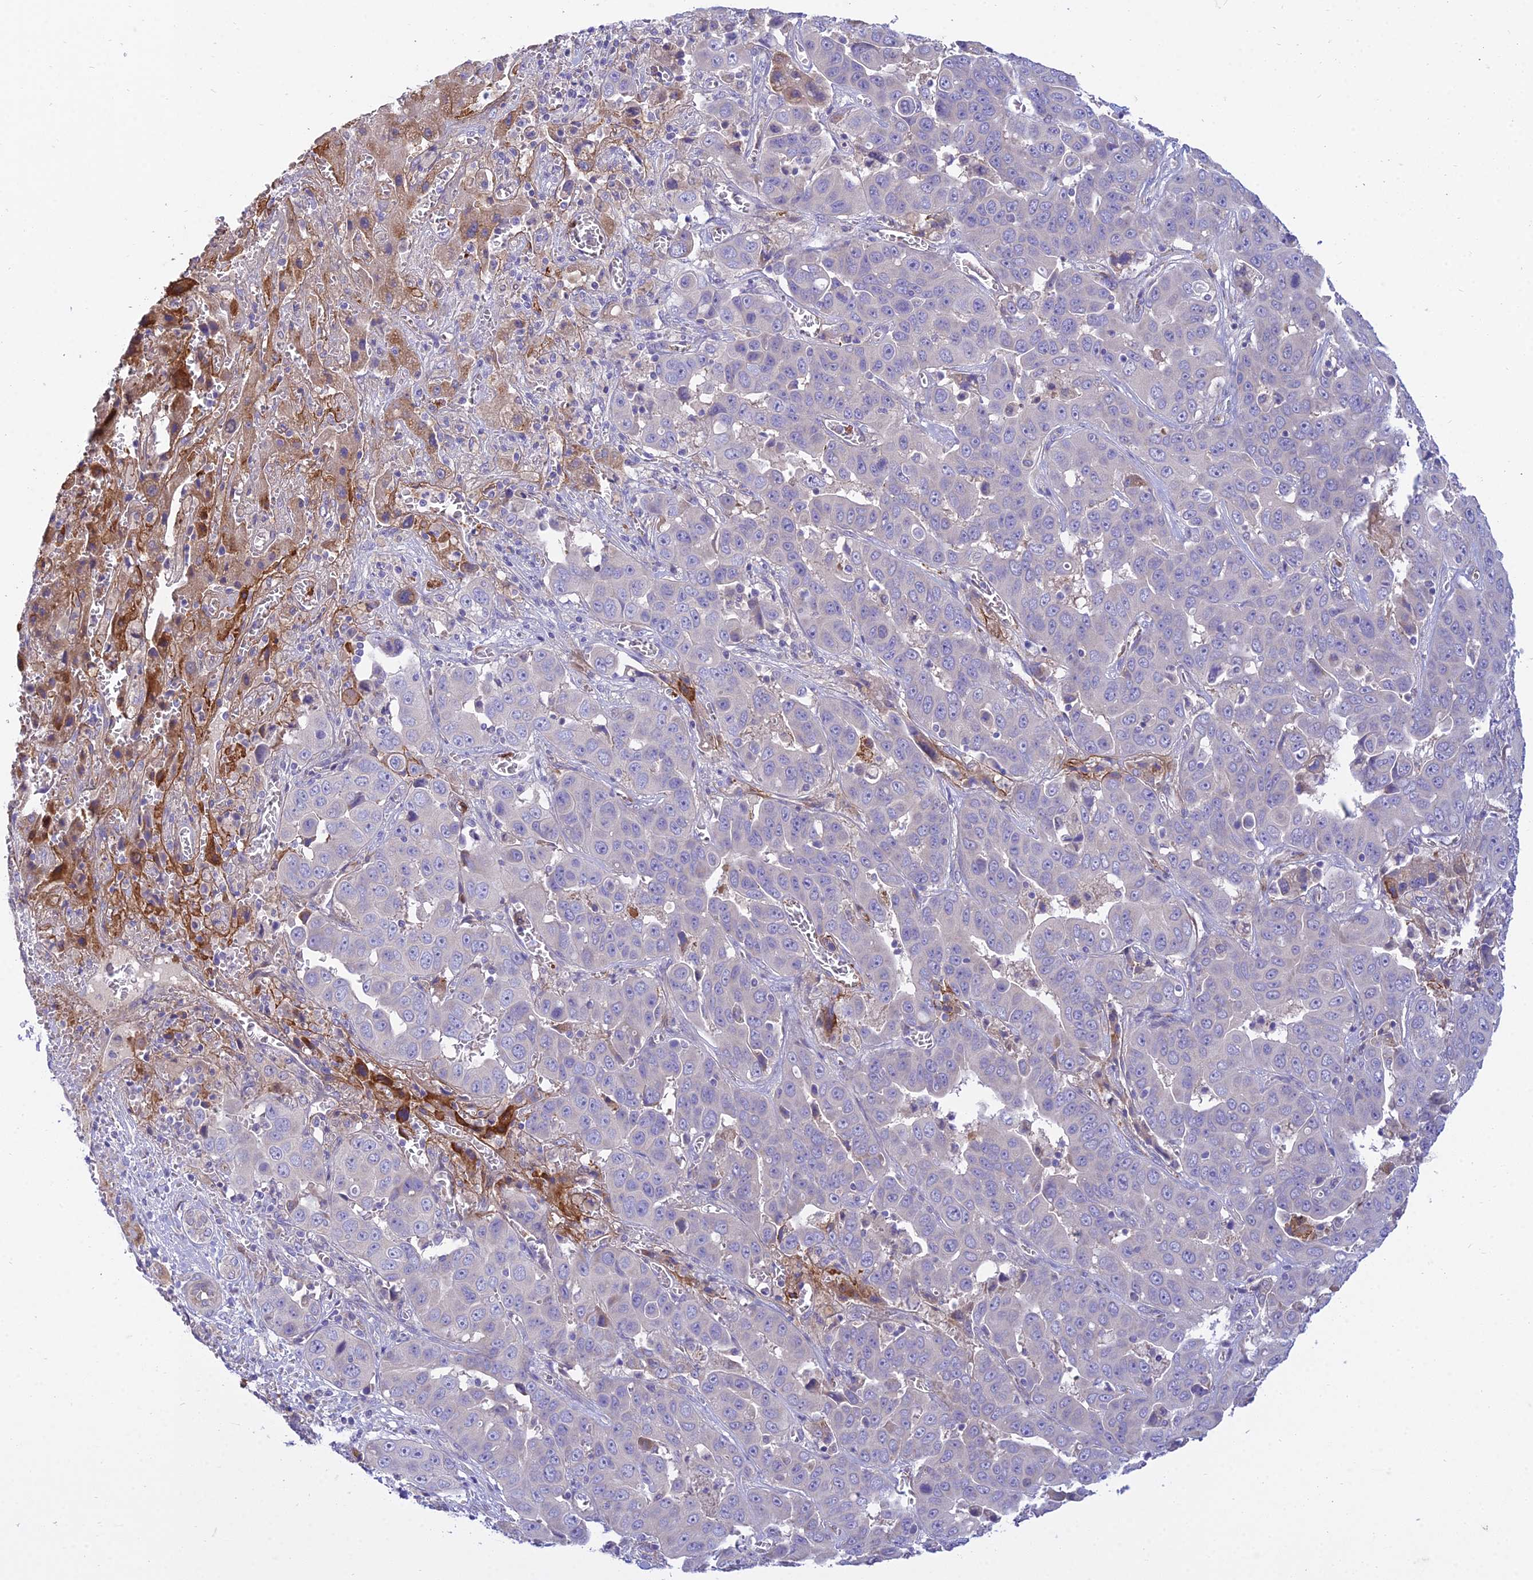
{"staining": {"intensity": "negative", "quantity": "none", "location": "none"}, "tissue": "liver cancer", "cell_type": "Tumor cells", "image_type": "cancer", "snomed": [{"axis": "morphology", "description": "Cholangiocarcinoma"}, {"axis": "topography", "description": "Liver"}], "caption": "Protein analysis of liver cancer demonstrates no significant staining in tumor cells.", "gene": "DUS2", "patient": {"sex": "female", "age": 52}}